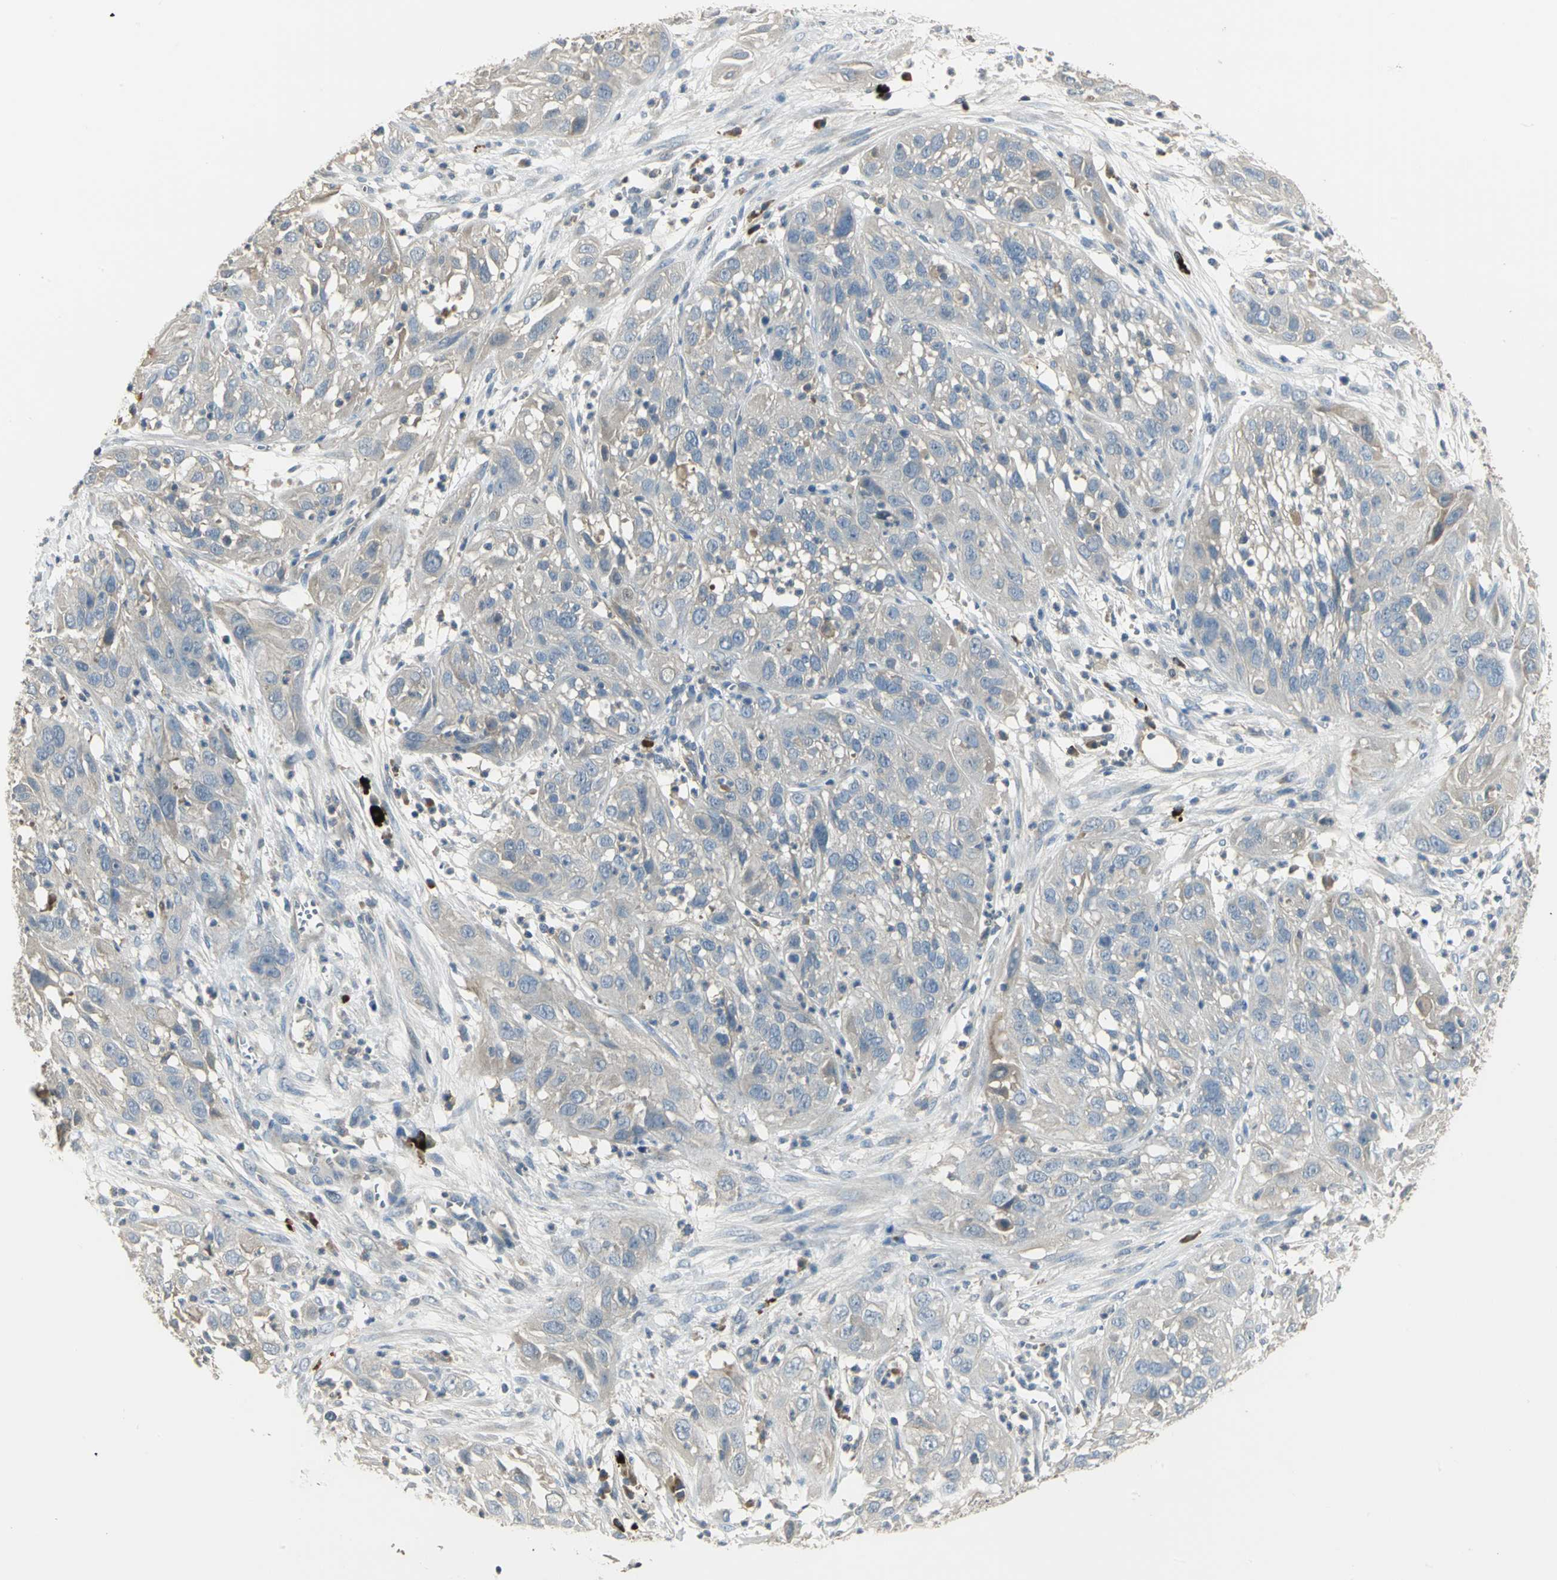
{"staining": {"intensity": "negative", "quantity": "none", "location": "none"}, "tissue": "cervical cancer", "cell_type": "Tumor cells", "image_type": "cancer", "snomed": [{"axis": "morphology", "description": "Squamous cell carcinoma, NOS"}, {"axis": "topography", "description": "Cervix"}], "caption": "The immunohistochemistry image has no significant positivity in tumor cells of cervical cancer (squamous cell carcinoma) tissue.", "gene": "PROC", "patient": {"sex": "female", "age": 32}}